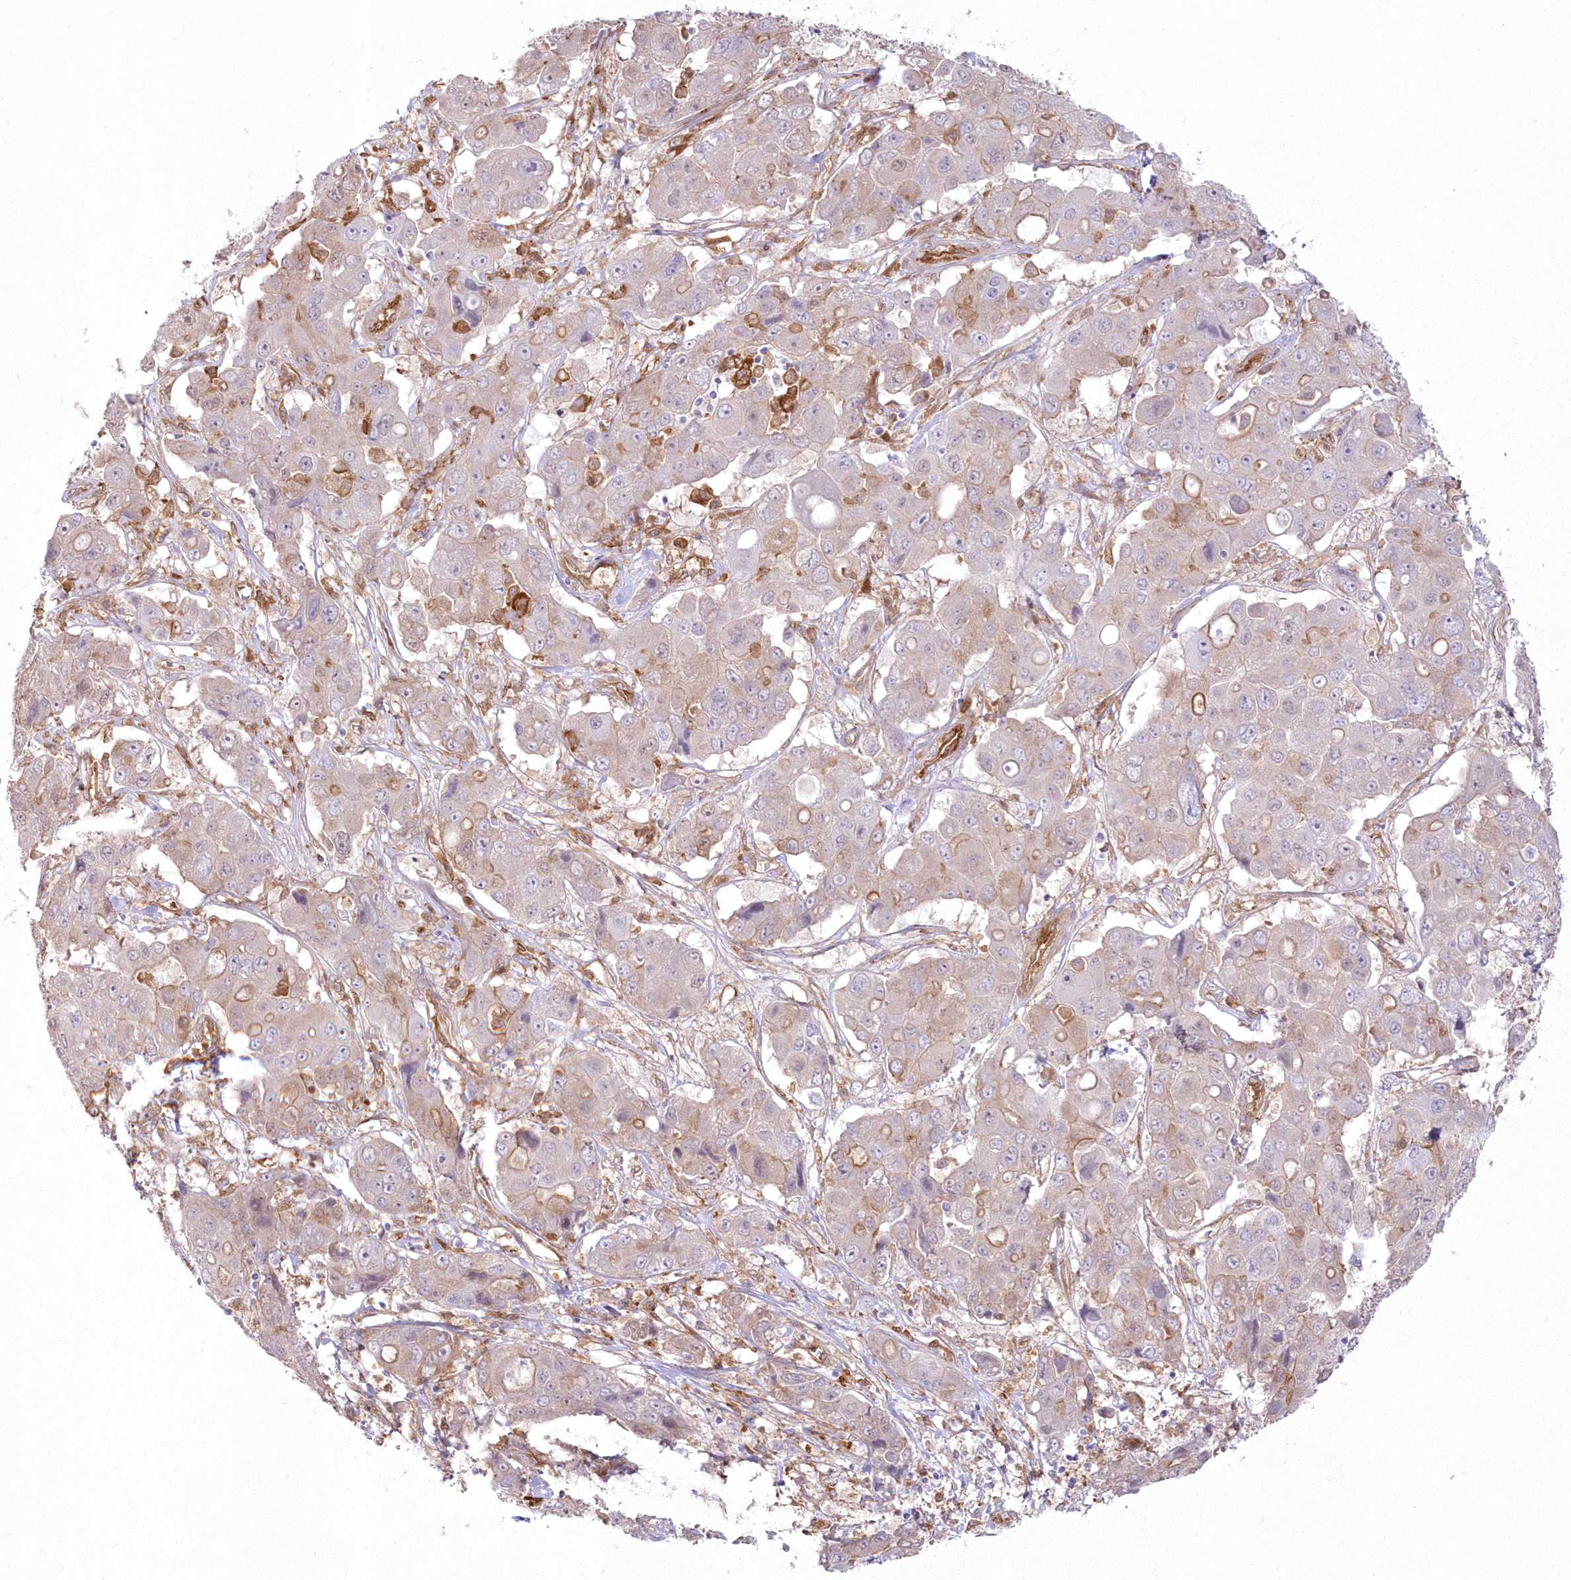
{"staining": {"intensity": "moderate", "quantity": "<25%", "location": "cytoplasmic/membranous"}, "tissue": "liver cancer", "cell_type": "Tumor cells", "image_type": "cancer", "snomed": [{"axis": "morphology", "description": "Cholangiocarcinoma"}, {"axis": "topography", "description": "Liver"}], "caption": "This is a histology image of immunohistochemistry (IHC) staining of cholangiocarcinoma (liver), which shows moderate positivity in the cytoplasmic/membranous of tumor cells.", "gene": "SH3PXD2B", "patient": {"sex": "male", "age": 67}}